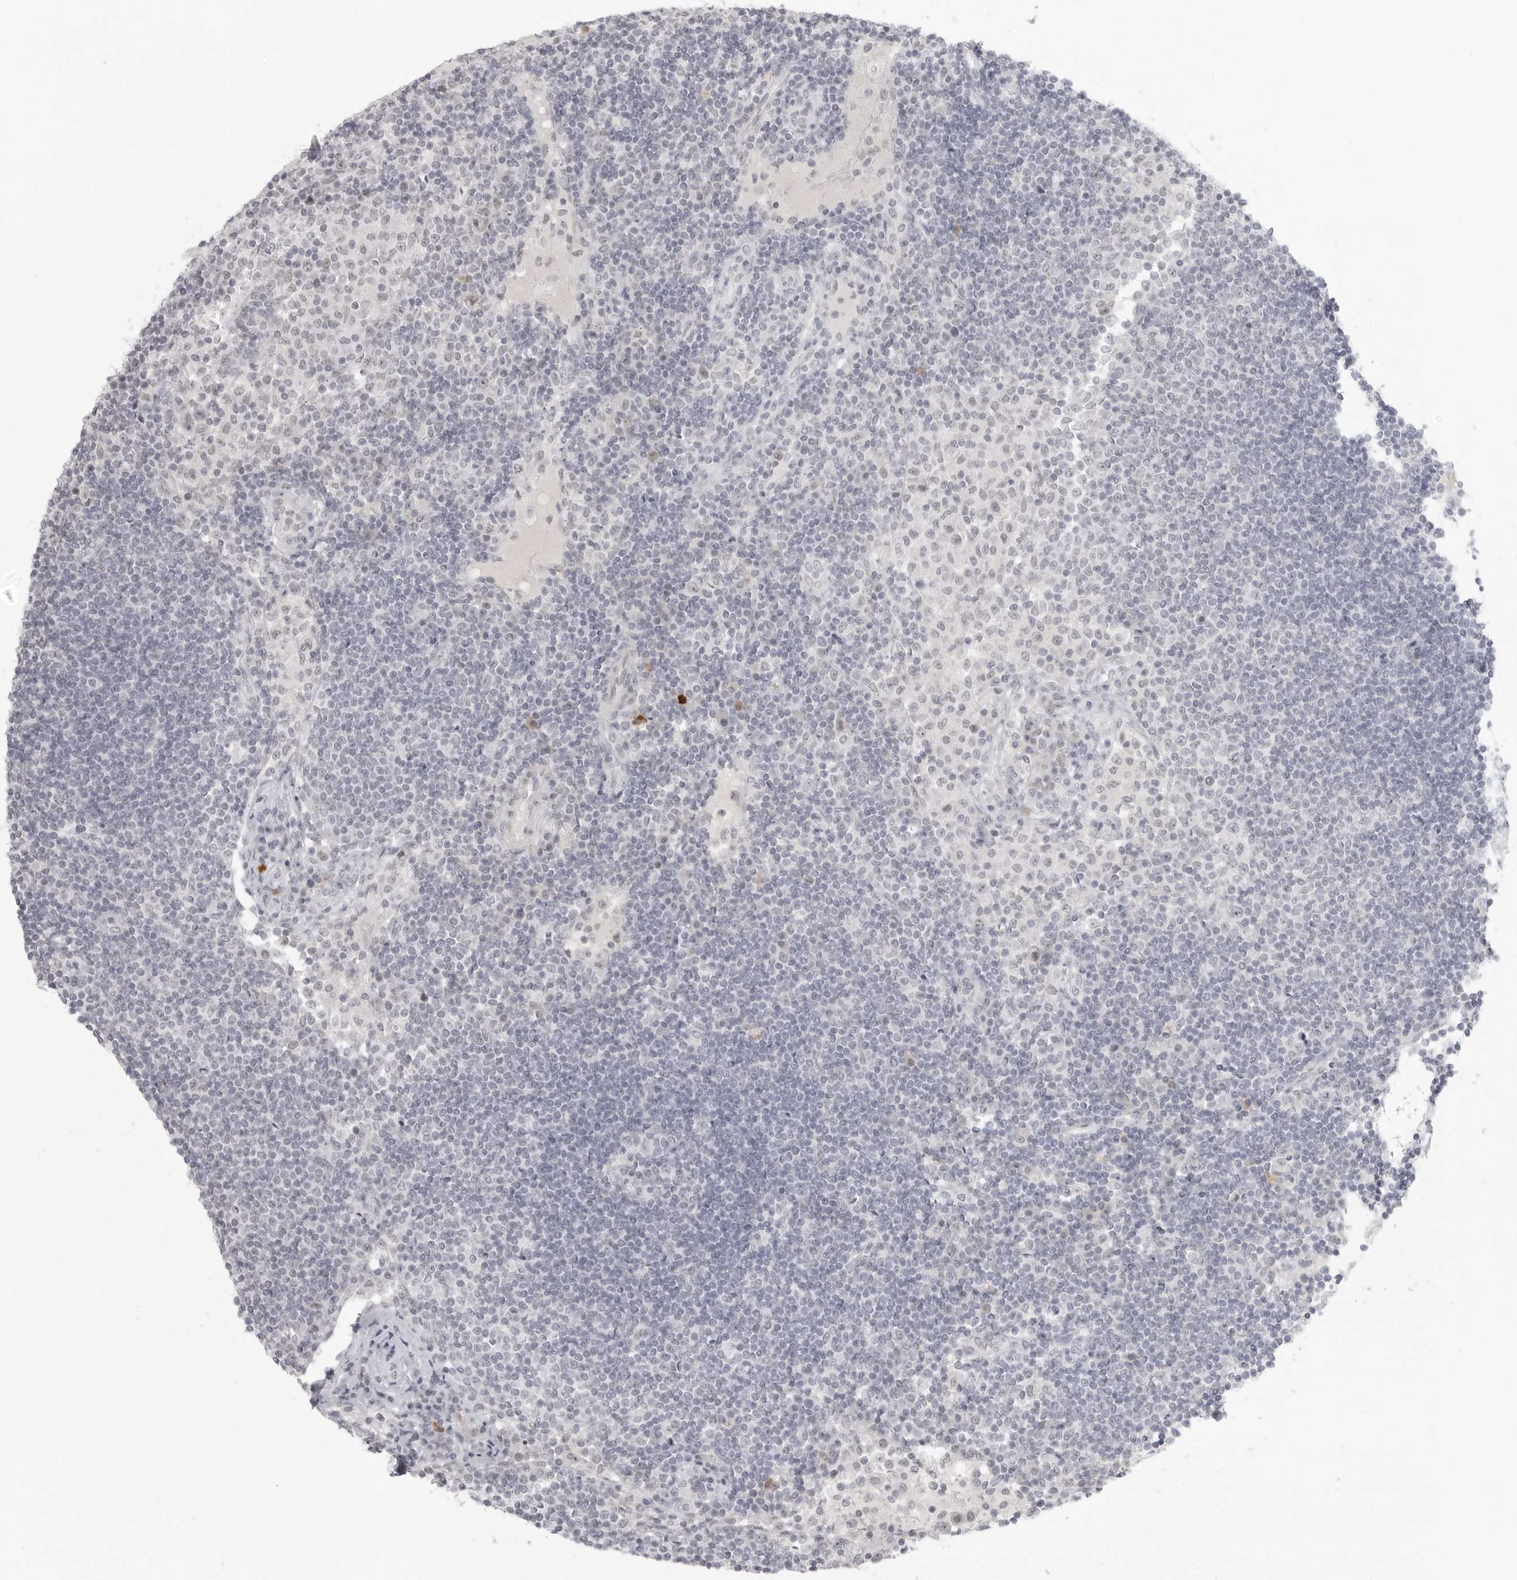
{"staining": {"intensity": "negative", "quantity": "none", "location": "none"}, "tissue": "lymph node", "cell_type": "Germinal center cells", "image_type": "normal", "snomed": [{"axis": "morphology", "description": "Normal tissue, NOS"}, {"axis": "topography", "description": "Lymph node"}], "caption": "The histopathology image demonstrates no significant staining in germinal center cells of lymph node. (DAB IHC with hematoxylin counter stain).", "gene": "TCTN3", "patient": {"sex": "female", "age": 53}}